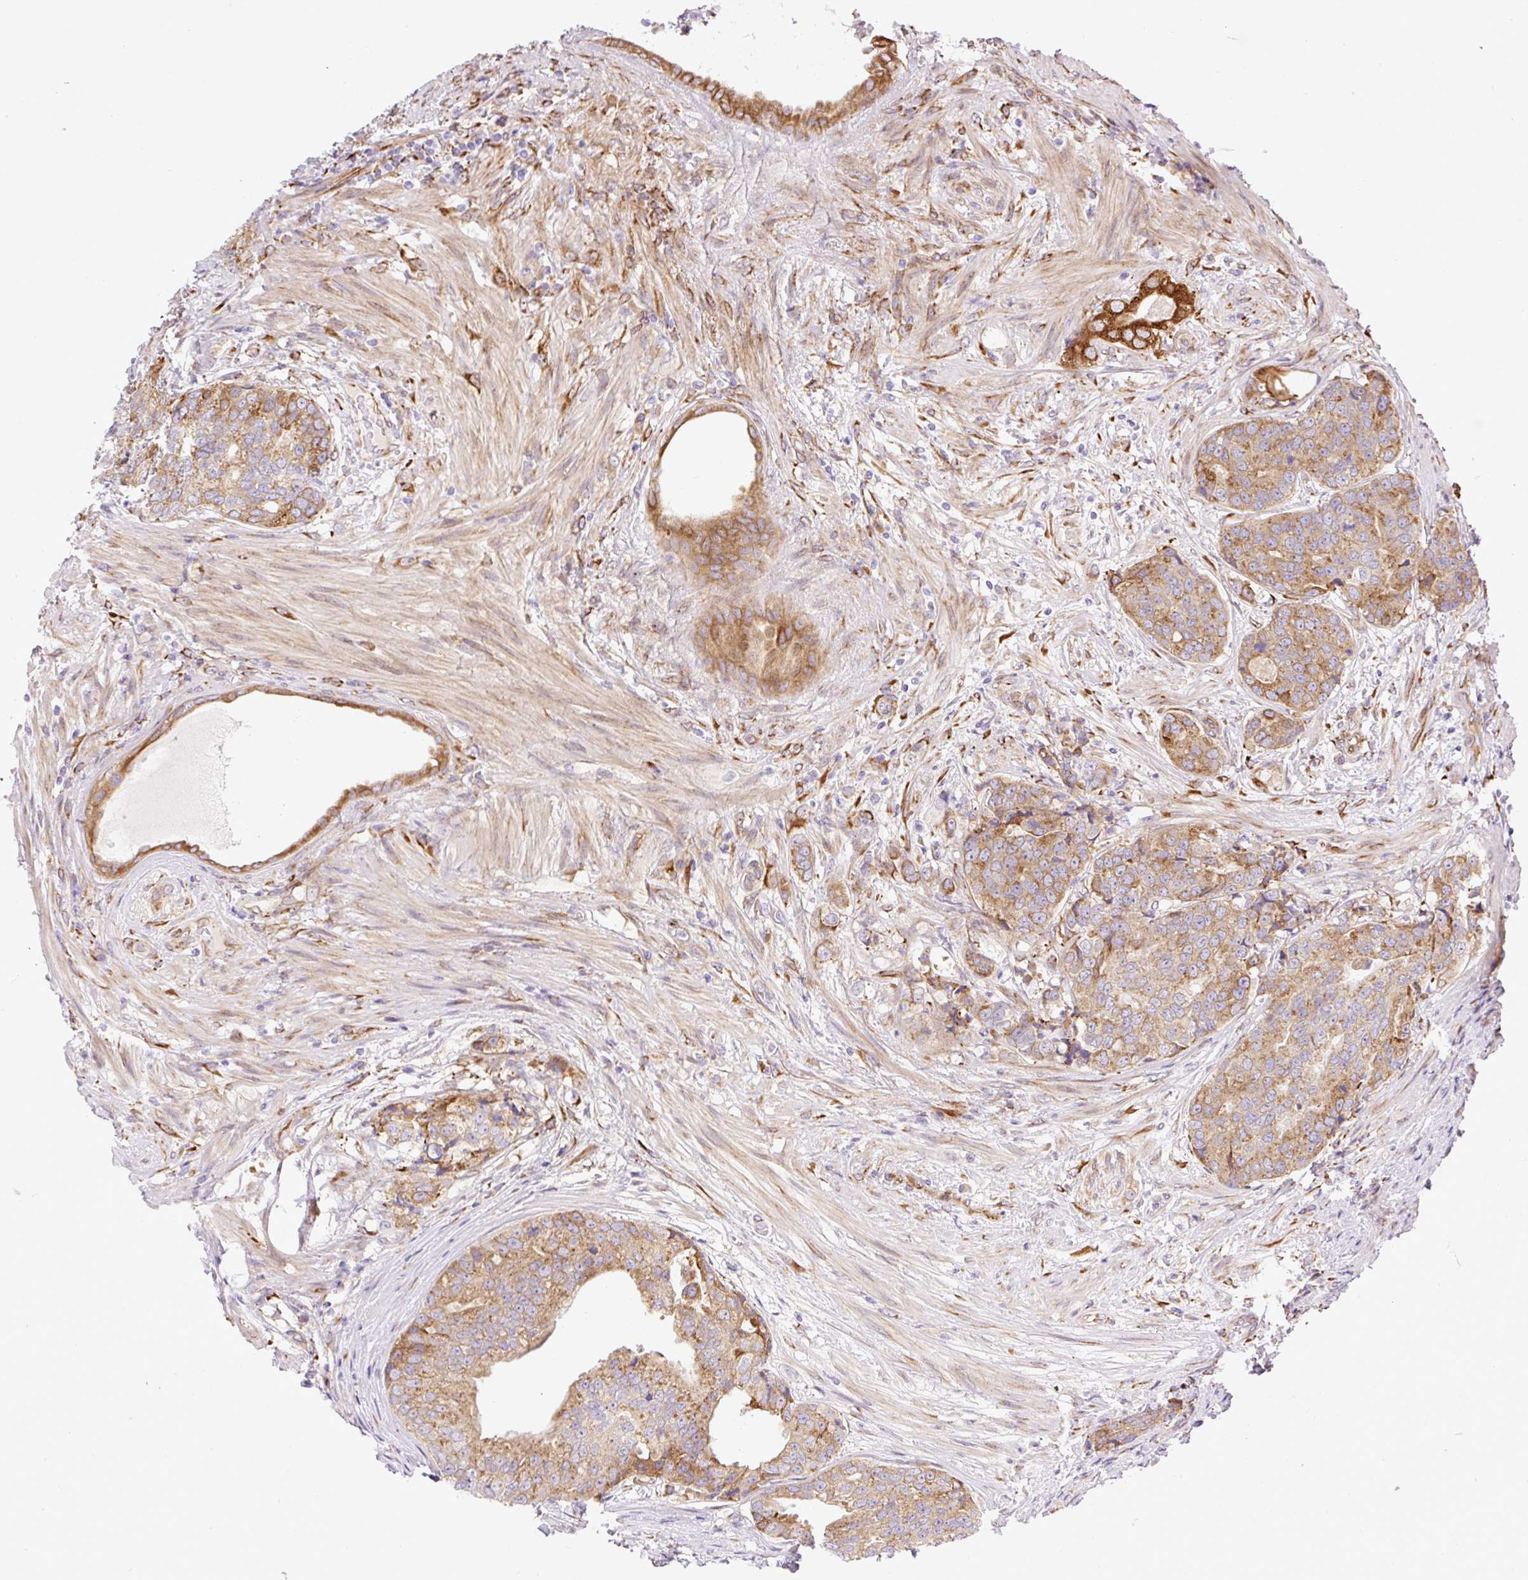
{"staining": {"intensity": "moderate", "quantity": ">75%", "location": "cytoplasmic/membranous"}, "tissue": "prostate cancer", "cell_type": "Tumor cells", "image_type": "cancer", "snomed": [{"axis": "morphology", "description": "Adenocarcinoma, High grade"}, {"axis": "topography", "description": "Prostate"}], "caption": "Protein expression analysis of prostate adenocarcinoma (high-grade) demonstrates moderate cytoplasmic/membranous staining in approximately >75% of tumor cells.", "gene": "RAB30", "patient": {"sex": "male", "age": 68}}